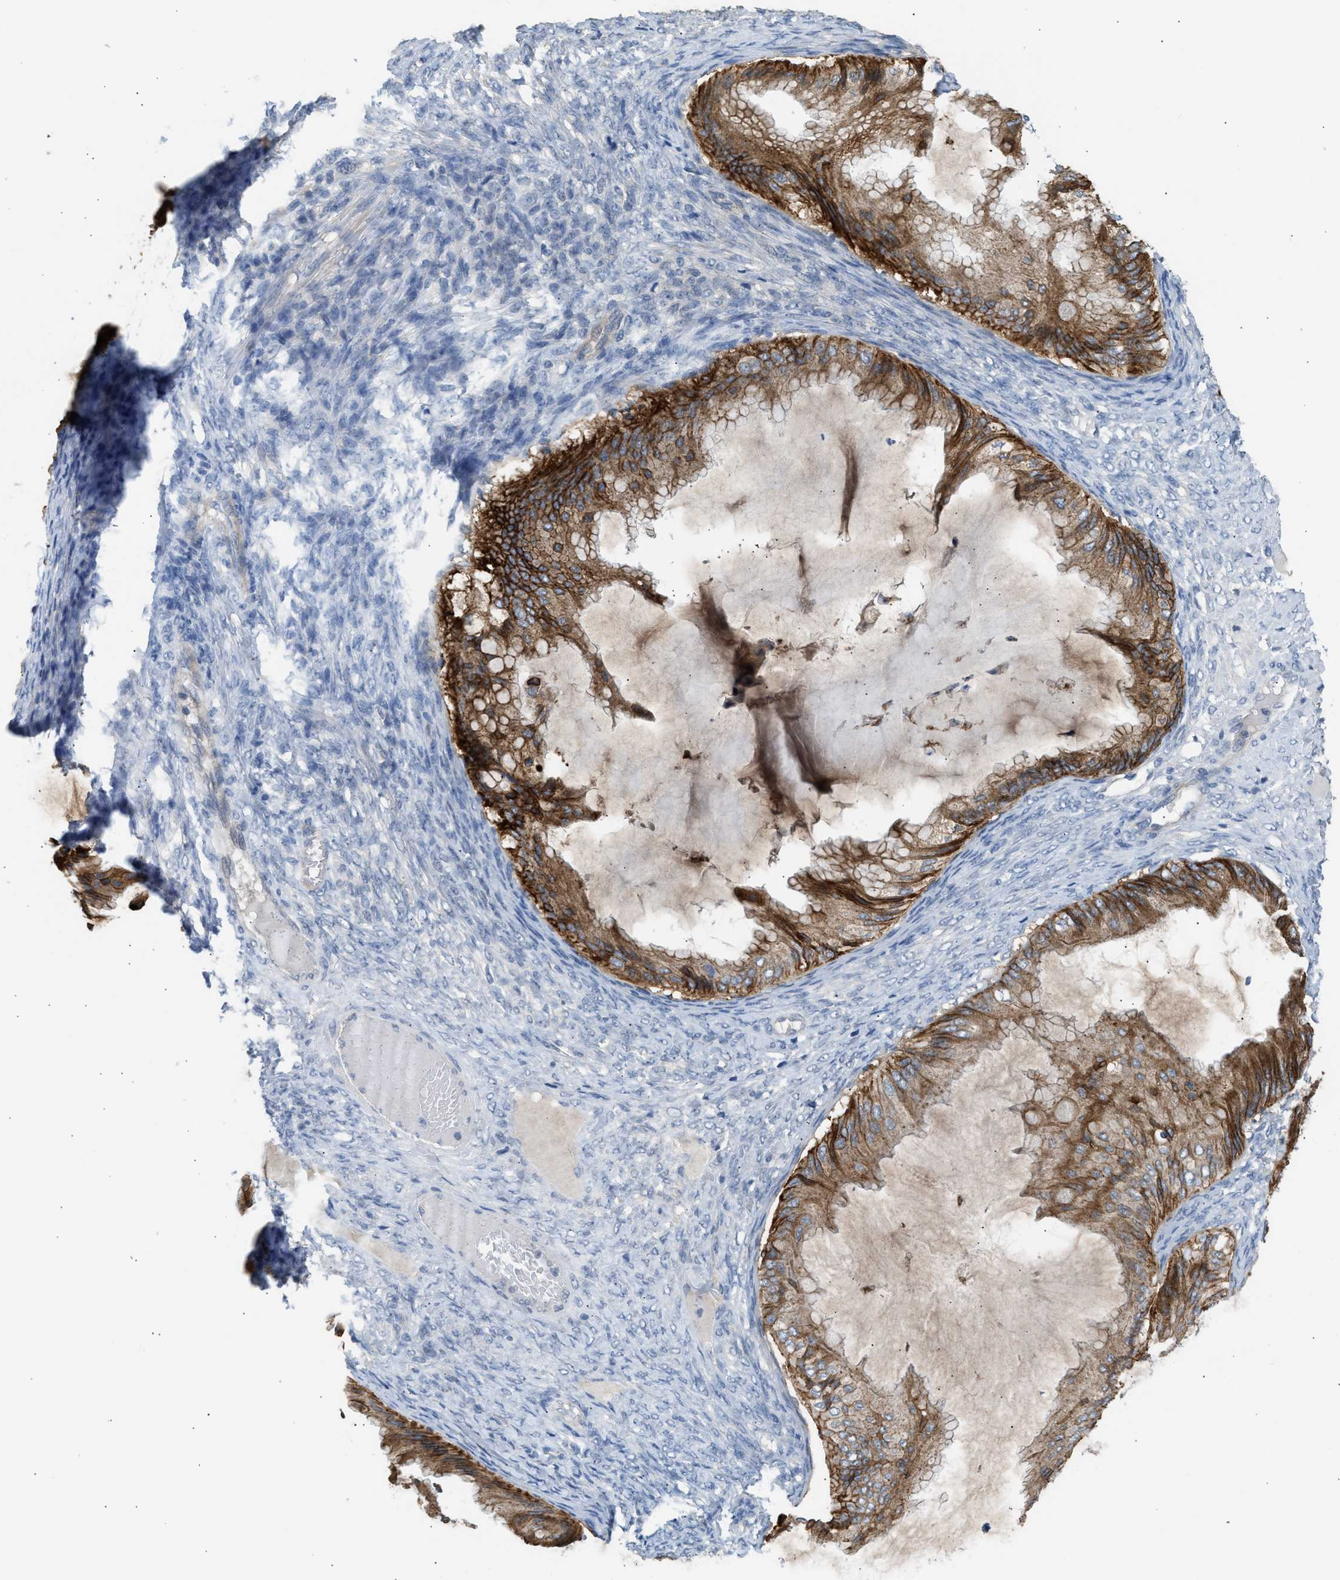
{"staining": {"intensity": "strong", "quantity": ">75%", "location": "cytoplasmic/membranous"}, "tissue": "ovarian cancer", "cell_type": "Tumor cells", "image_type": "cancer", "snomed": [{"axis": "morphology", "description": "Cystadenocarcinoma, mucinous, NOS"}, {"axis": "topography", "description": "Ovary"}], "caption": "A high-resolution micrograph shows immunohistochemistry staining of ovarian cancer, which shows strong cytoplasmic/membranous expression in approximately >75% of tumor cells.", "gene": "ERBB2", "patient": {"sex": "female", "age": 61}}